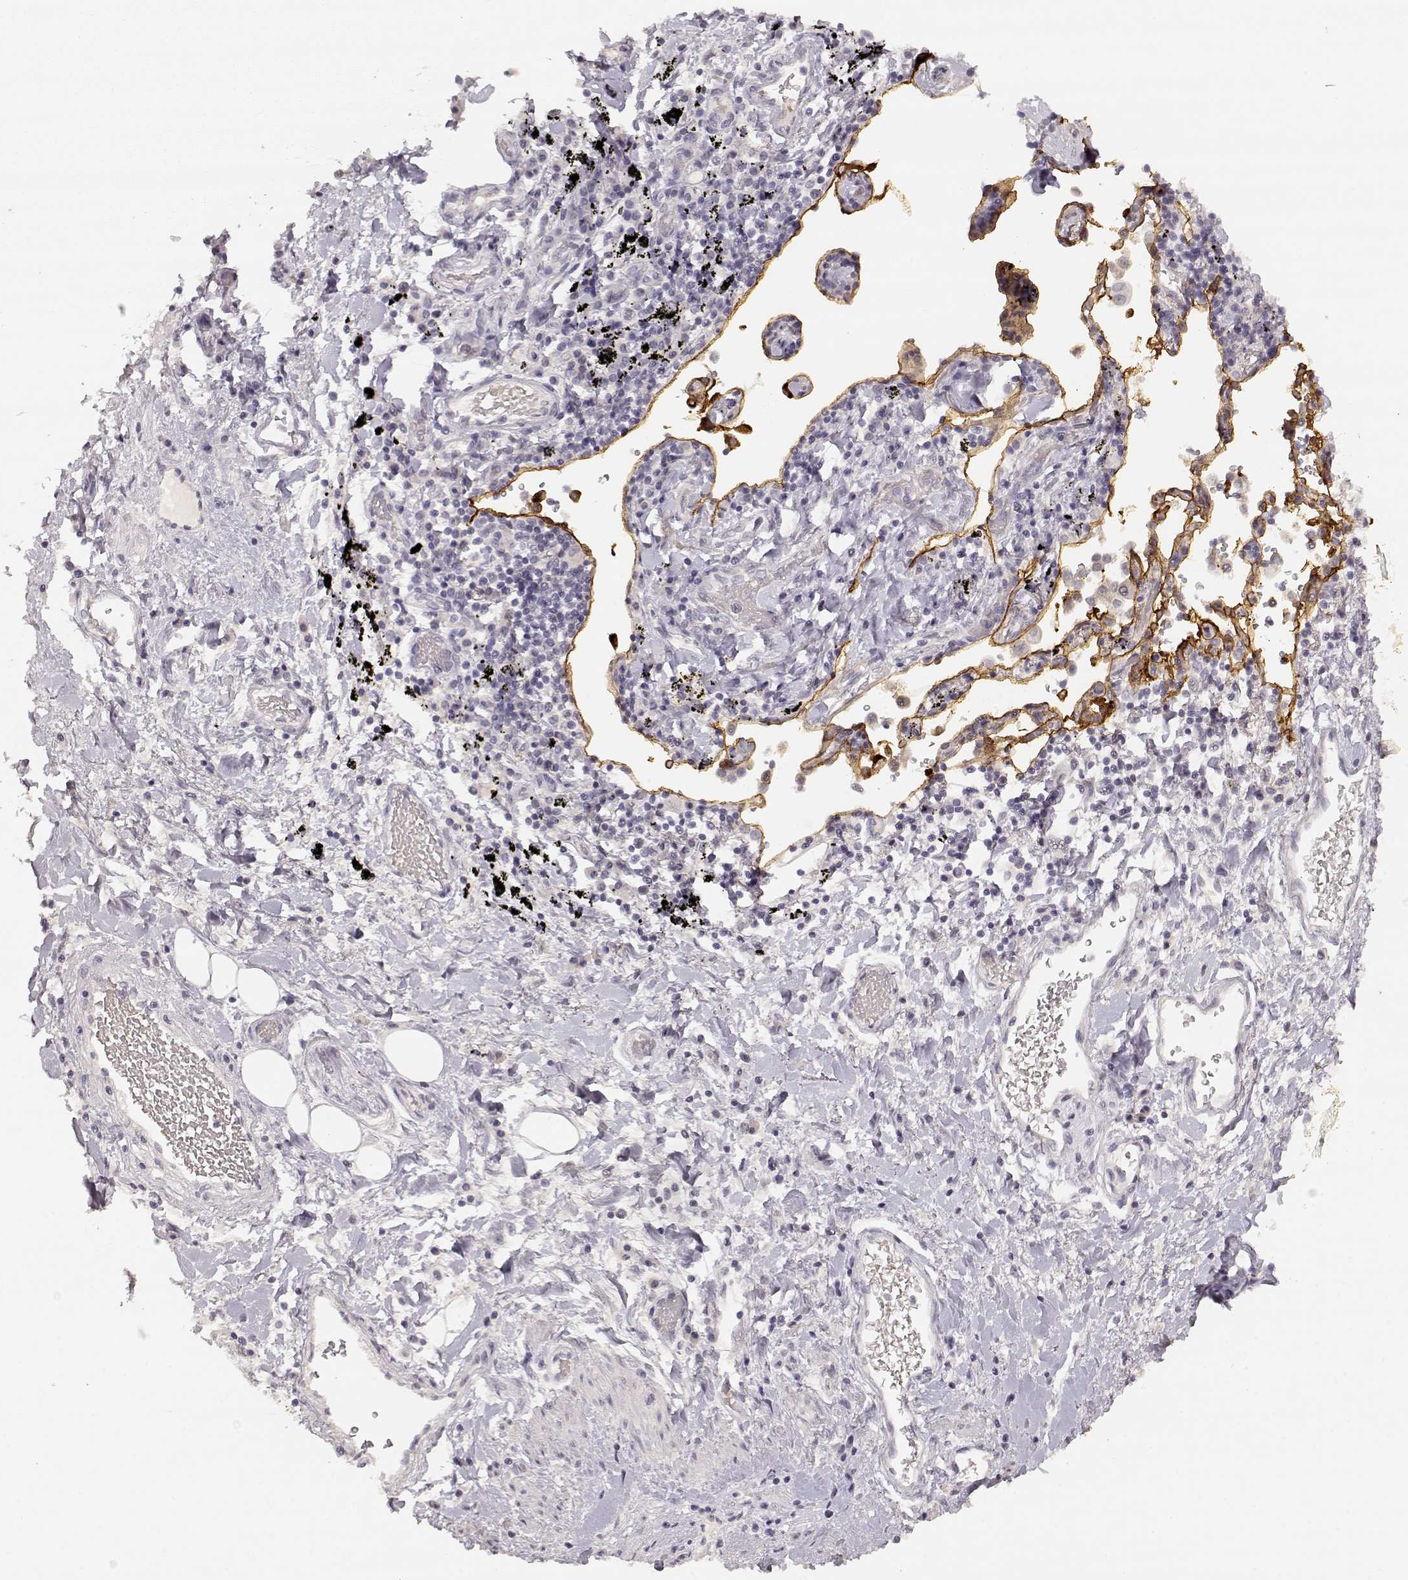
{"staining": {"intensity": "strong", "quantity": "<25%", "location": "cytoplasmic/membranous"}, "tissue": "lung cancer", "cell_type": "Tumor cells", "image_type": "cancer", "snomed": [{"axis": "morphology", "description": "Squamous cell carcinoma, NOS"}, {"axis": "topography", "description": "Lung"}], "caption": "DAB immunohistochemical staining of human lung cancer (squamous cell carcinoma) reveals strong cytoplasmic/membranous protein expression in about <25% of tumor cells.", "gene": "LAMC2", "patient": {"sex": "male", "age": 57}}